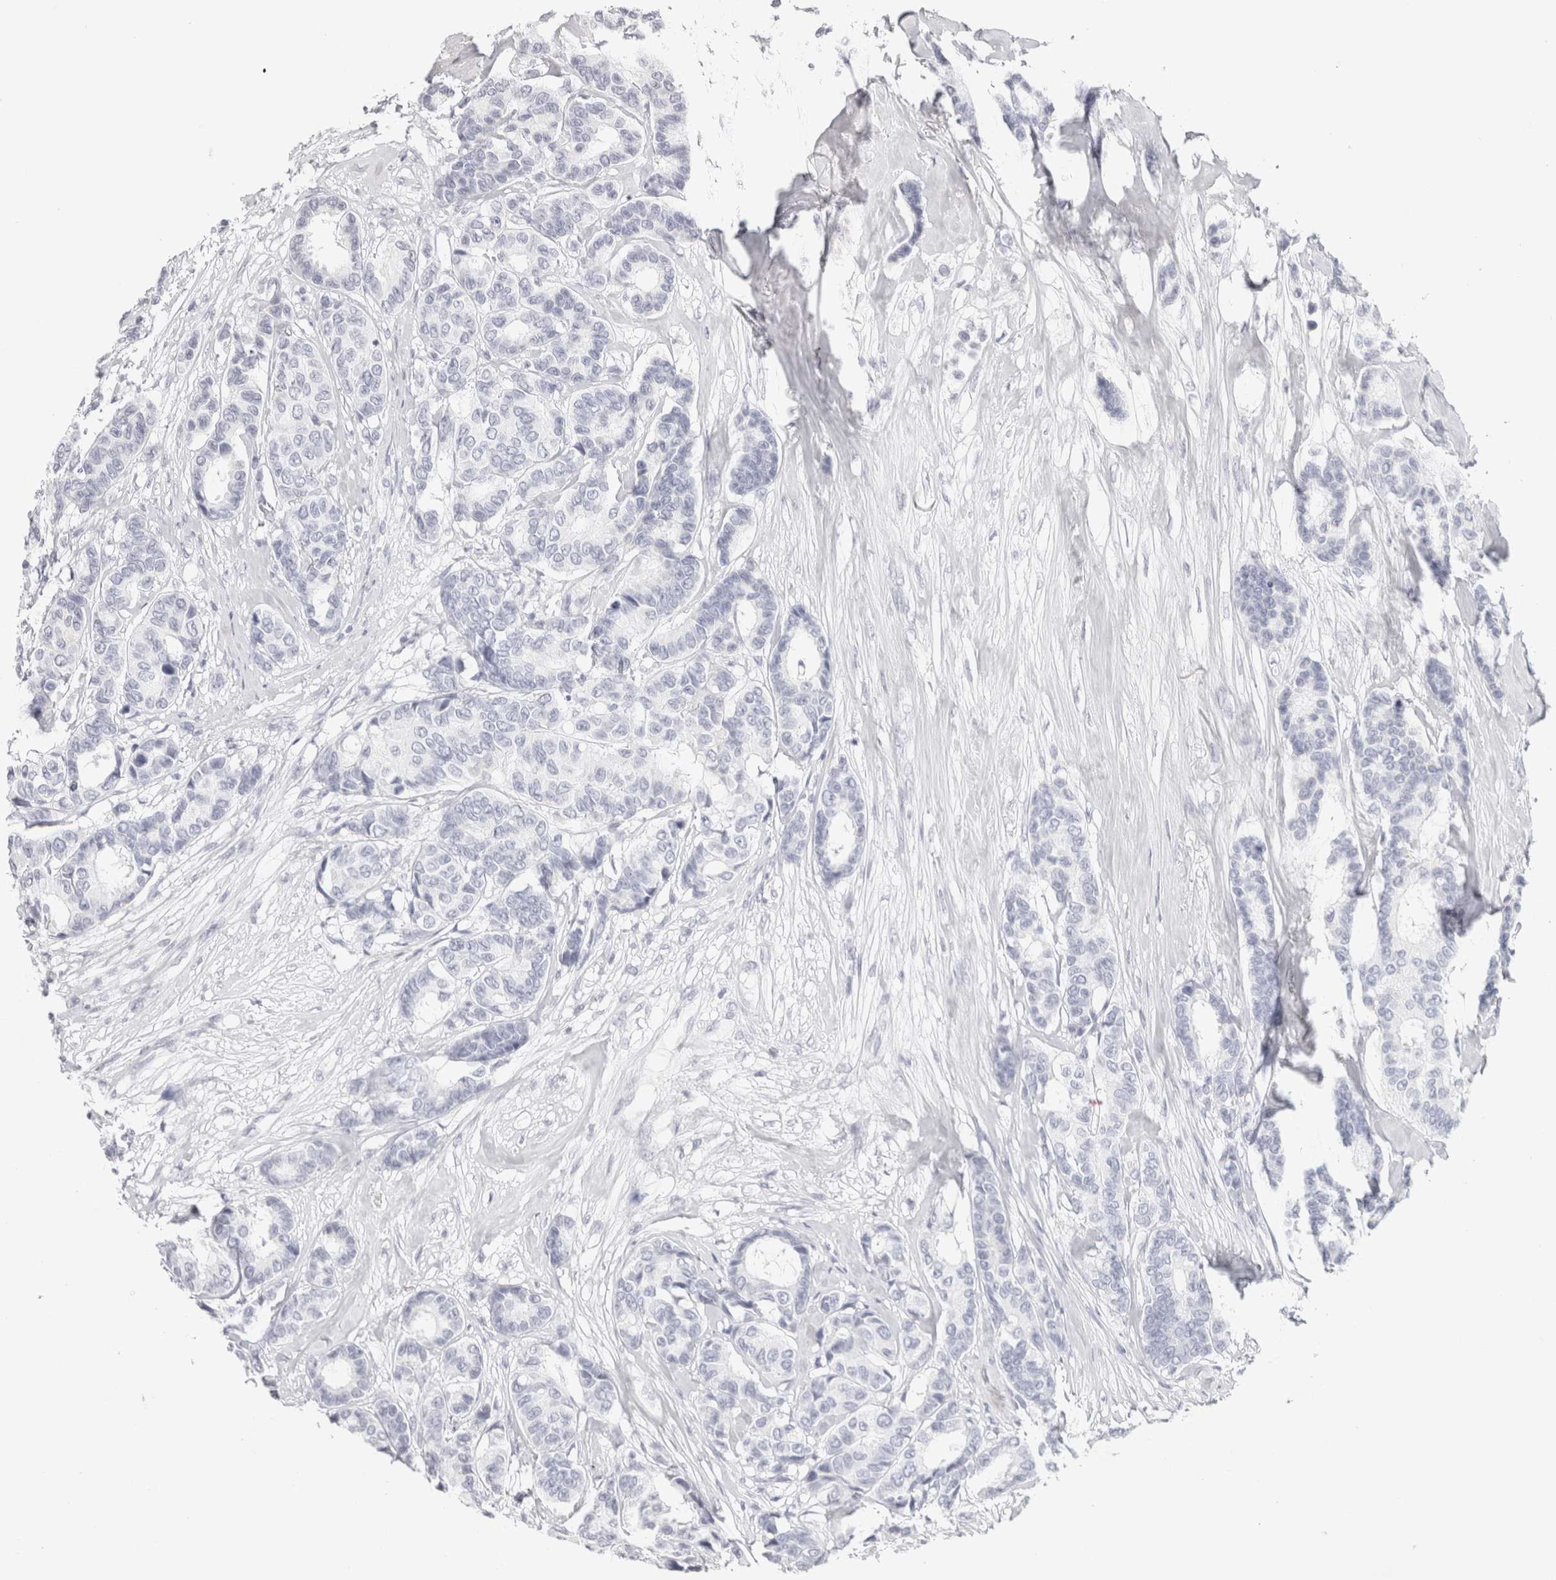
{"staining": {"intensity": "negative", "quantity": "none", "location": "none"}, "tissue": "breast cancer", "cell_type": "Tumor cells", "image_type": "cancer", "snomed": [{"axis": "morphology", "description": "Duct carcinoma"}, {"axis": "topography", "description": "Breast"}], "caption": "Breast infiltrating ductal carcinoma was stained to show a protein in brown. There is no significant positivity in tumor cells.", "gene": "GARIN1A", "patient": {"sex": "female", "age": 87}}